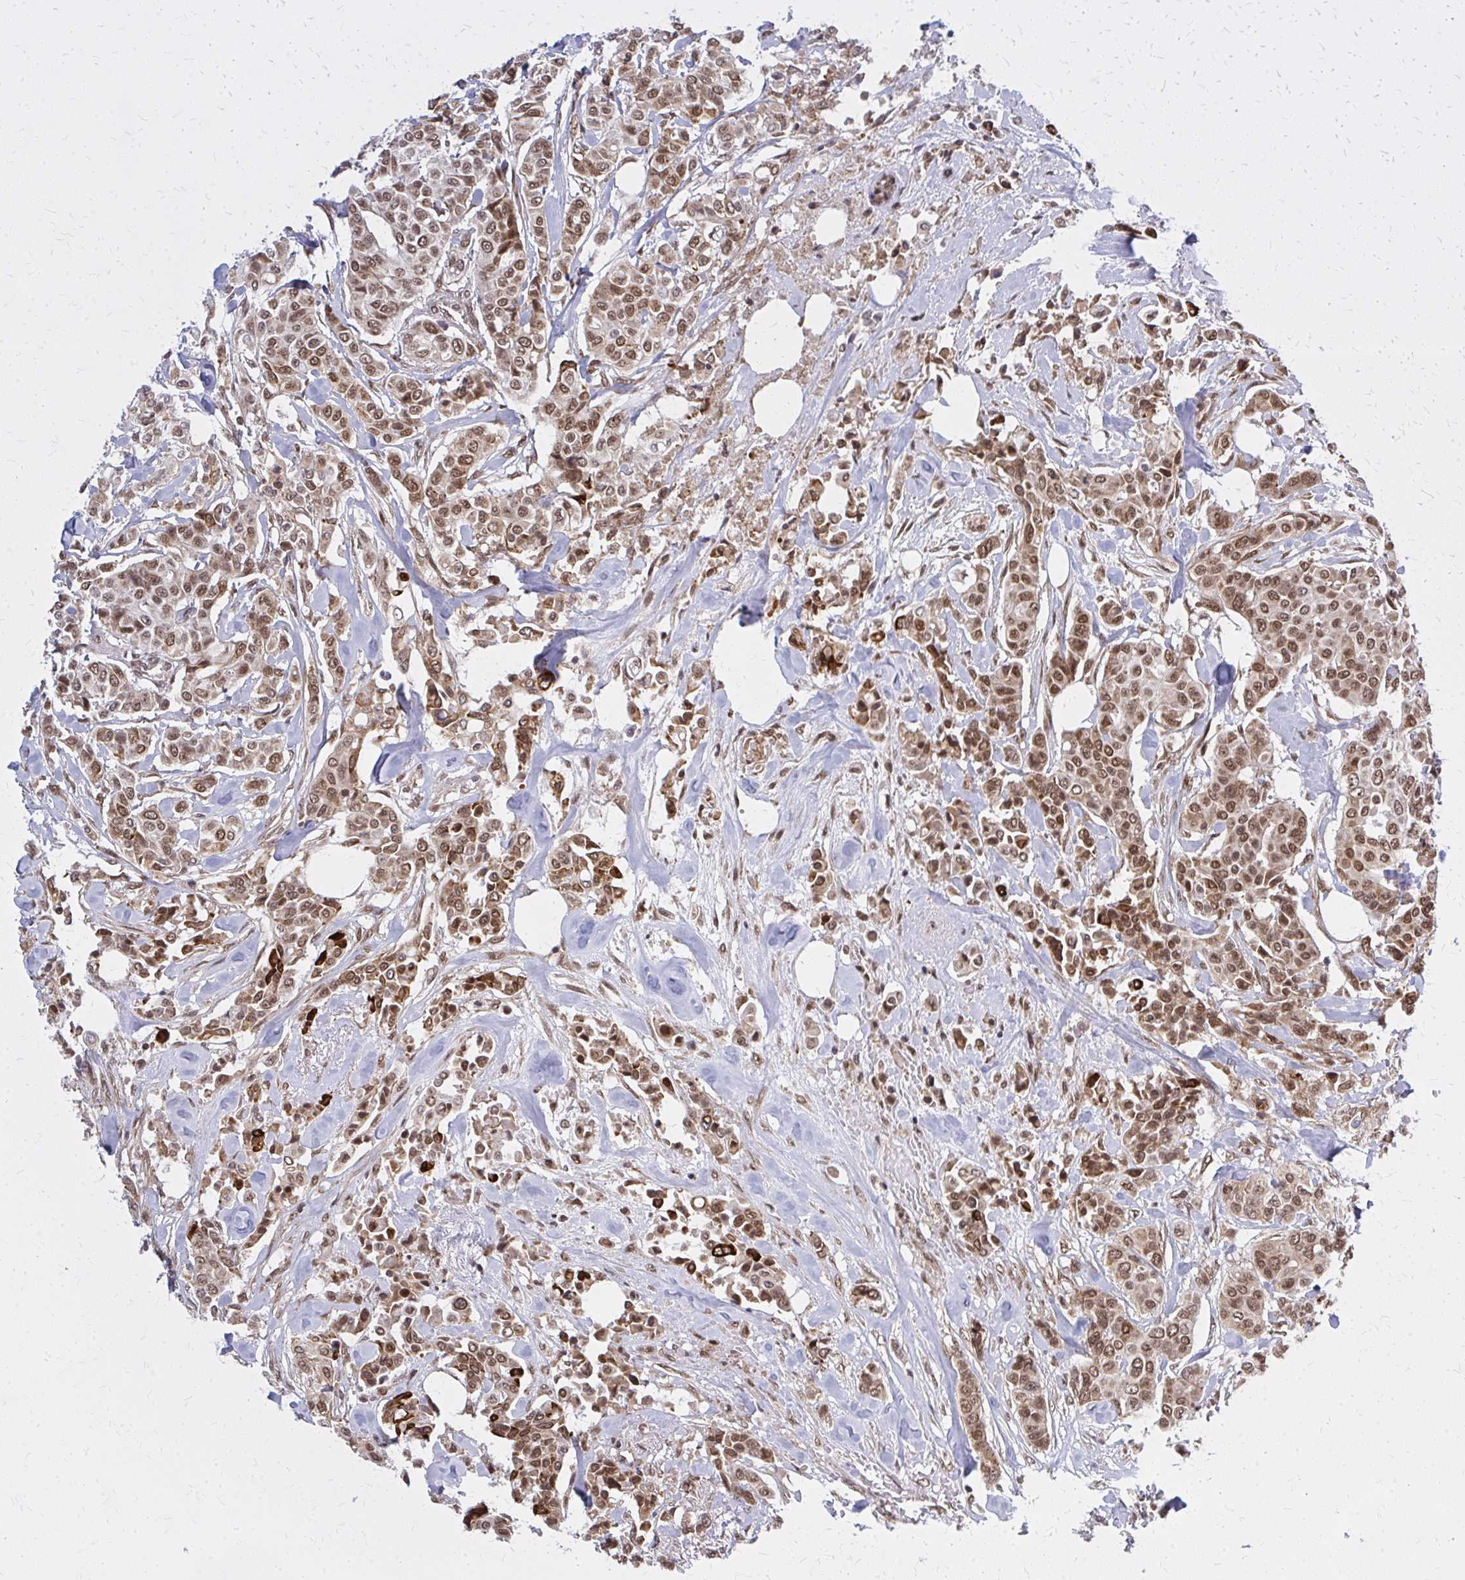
{"staining": {"intensity": "moderate", "quantity": ">75%", "location": "nuclear"}, "tissue": "breast cancer", "cell_type": "Tumor cells", "image_type": "cancer", "snomed": [{"axis": "morphology", "description": "Lobular carcinoma"}, {"axis": "topography", "description": "Breast"}], "caption": "Protein staining of breast cancer tissue exhibits moderate nuclear expression in approximately >75% of tumor cells.", "gene": "HDAC3", "patient": {"sex": "female", "age": 51}}